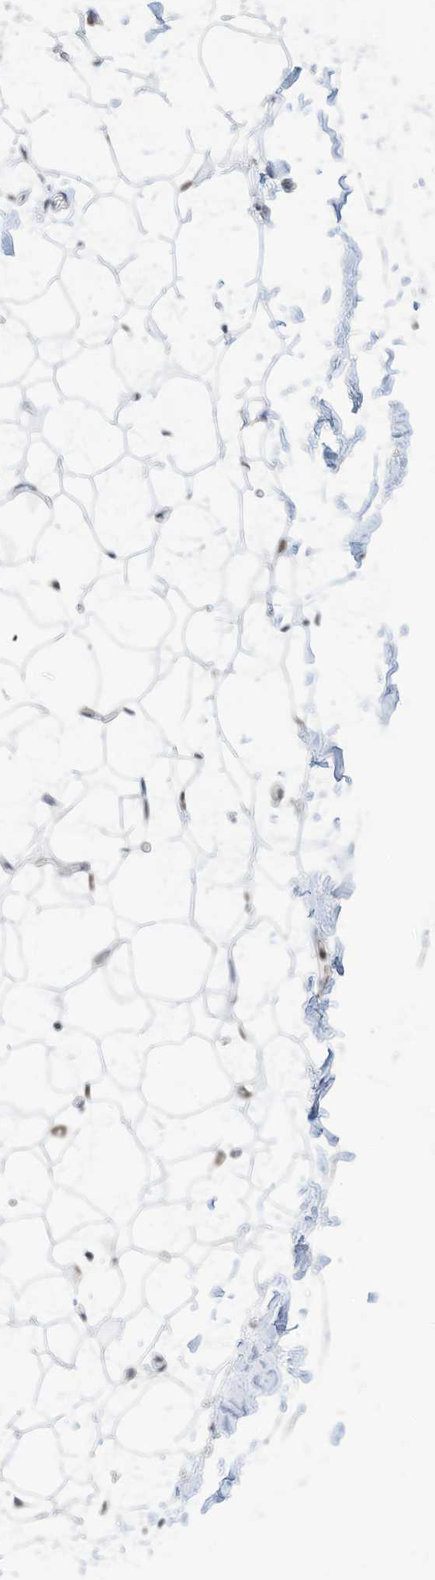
{"staining": {"intensity": "weak", "quantity": ">75%", "location": "nuclear"}, "tissue": "adipose tissue", "cell_type": "Adipocytes", "image_type": "normal", "snomed": [{"axis": "morphology", "description": "Normal tissue, NOS"}, {"axis": "topography", "description": "Breast"}], "caption": "The micrograph exhibits a brown stain indicating the presence of a protein in the nuclear of adipocytes in adipose tissue.", "gene": "OGT", "patient": {"sex": "female", "age": 23}}